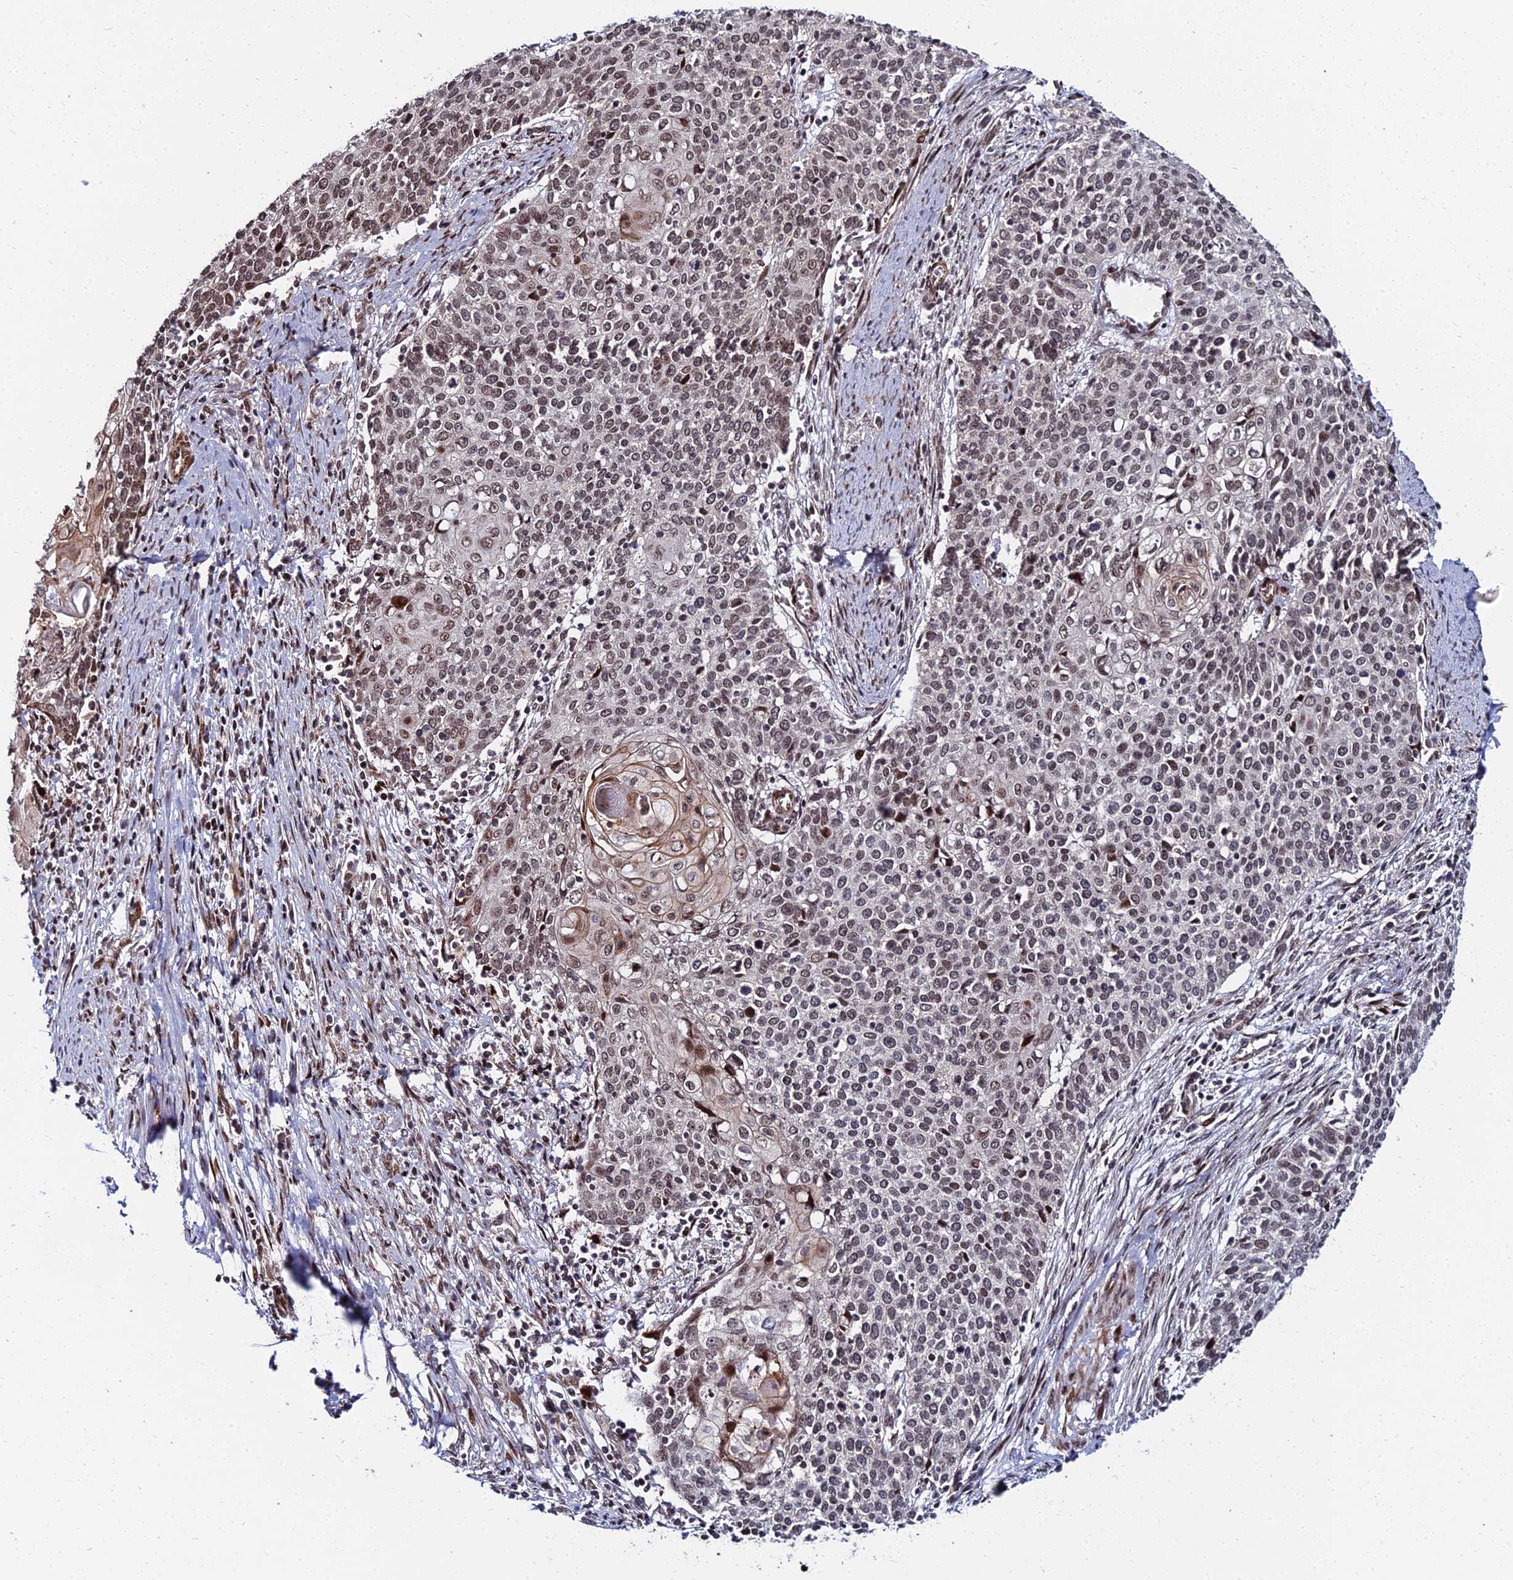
{"staining": {"intensity": "weak", "quantity": "25%-75%", "location": "cytoplasmic/membranous,nuclear"}, "tissue": "cervical cancer", "cell_type": "Tumor cells", "image_type": "cancer", "snomed": [{"axis": "morphology", "description": "Squamous cell carcinoma, NOS"}, {"axis": "topography", "description": "Cervix"}], "caption": "The immunohistochemical stain shows weak cytoplasmic/membranous and nuclear expression in tumor cells of cervical cancer (squamous cell carcinoma) tissue. (Brightfield microscopy of DAB IHC at high magnification).", "gene": "ZNF668", "patient": {"sex": "female", "age": 39}}